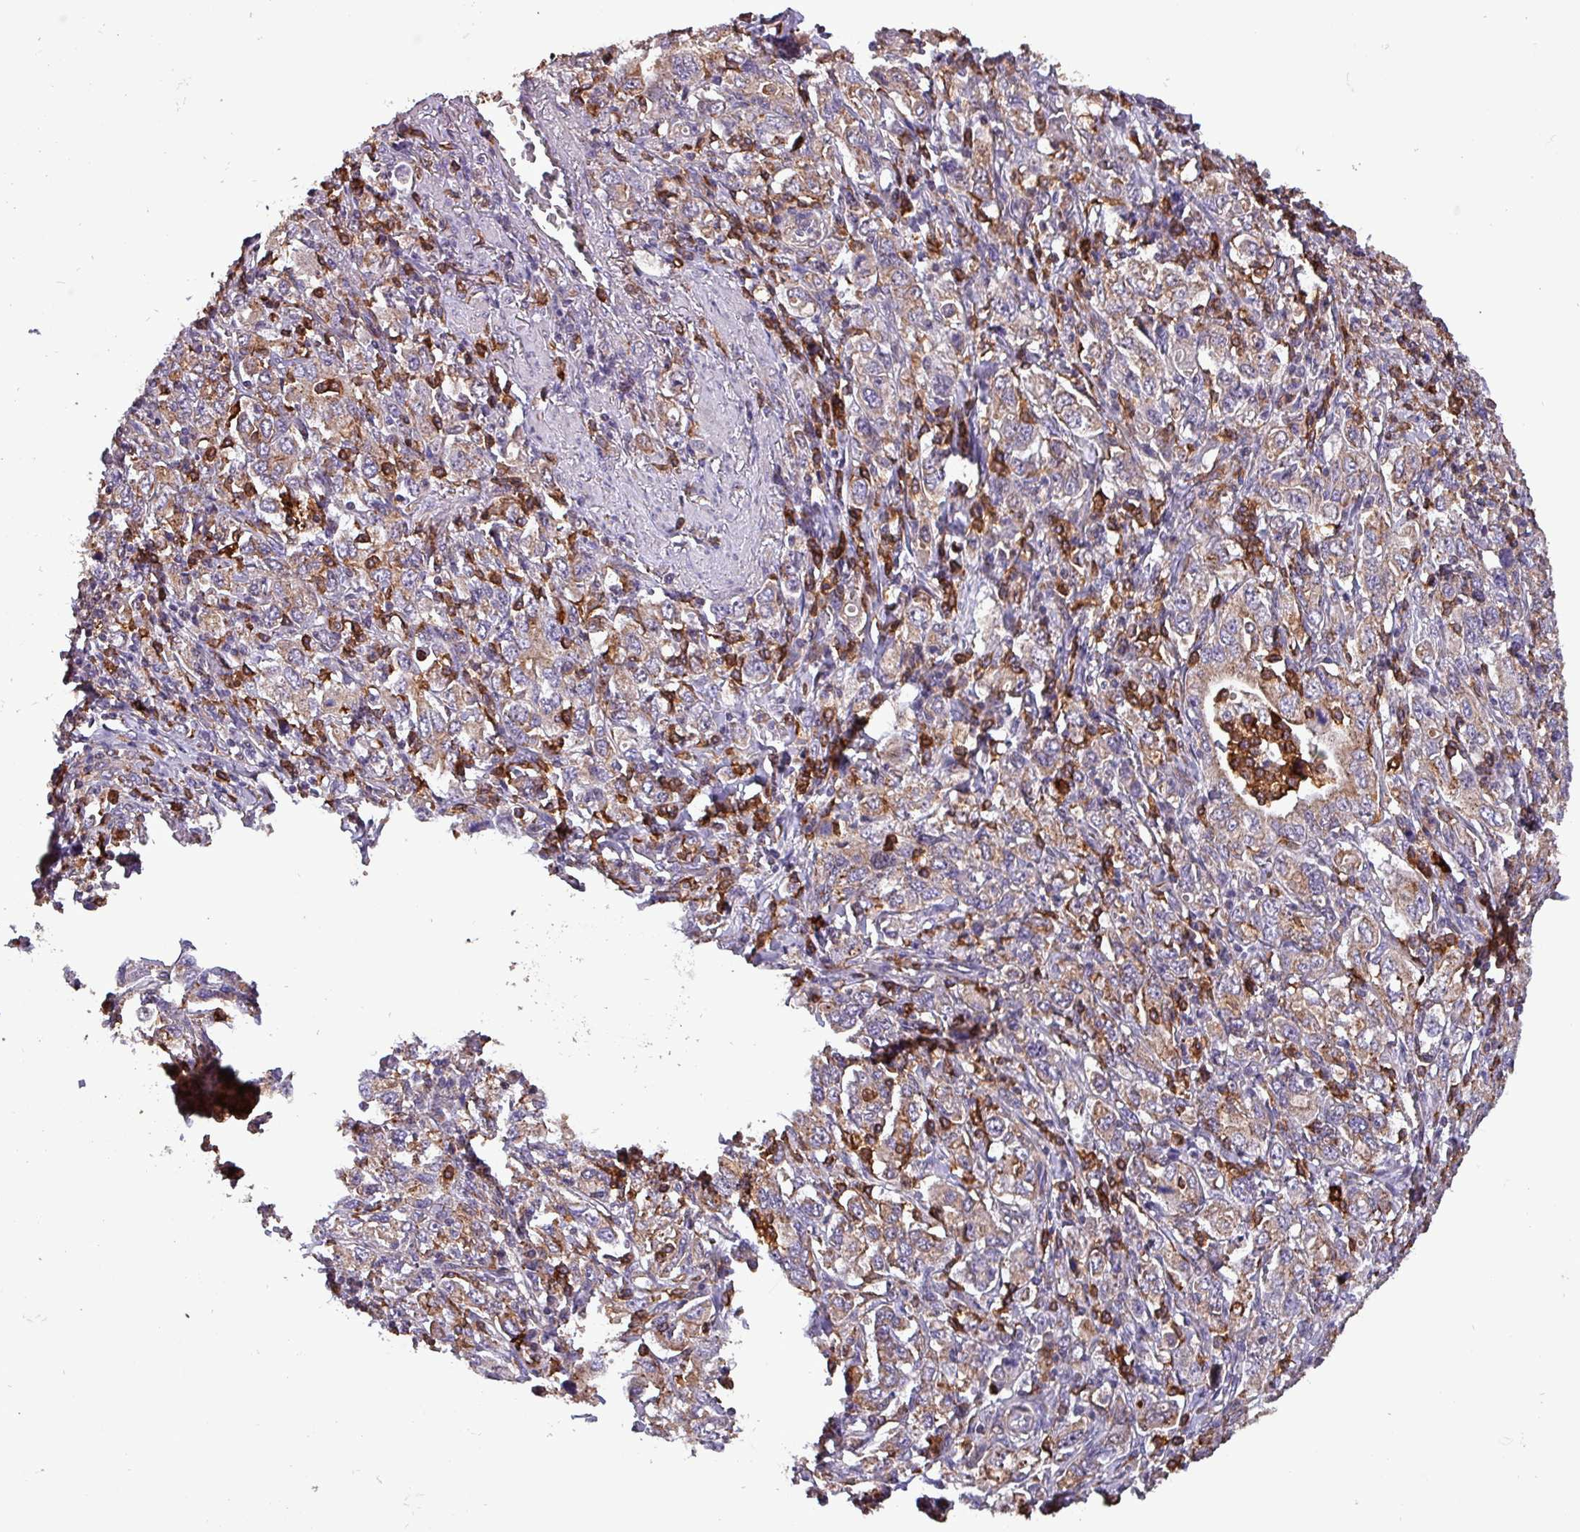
{"staining": {"intensity": "weak", "quantity": ">75%", "location": "cytoplasmic/membranous"}, "tissue": "stomach cancer", "cell_type": "Tumor cells", "image_type": "cancer", "snomed": [{"axis": "morphology", "description": "Adenocarcinoma, NOS"}, {"axis": "topography", "description": "Stomach, upper"}, {"axis": "topography", "description": "Stomach"}], "caption": "IHC (DAB) staining of adenocarcinoma (stomach) shows weak cytoplasmic/membranous protein positivity in about >75% of tumor cells.", "gene": "SCIN", "patient": {"sex": "male", "age": 62}}